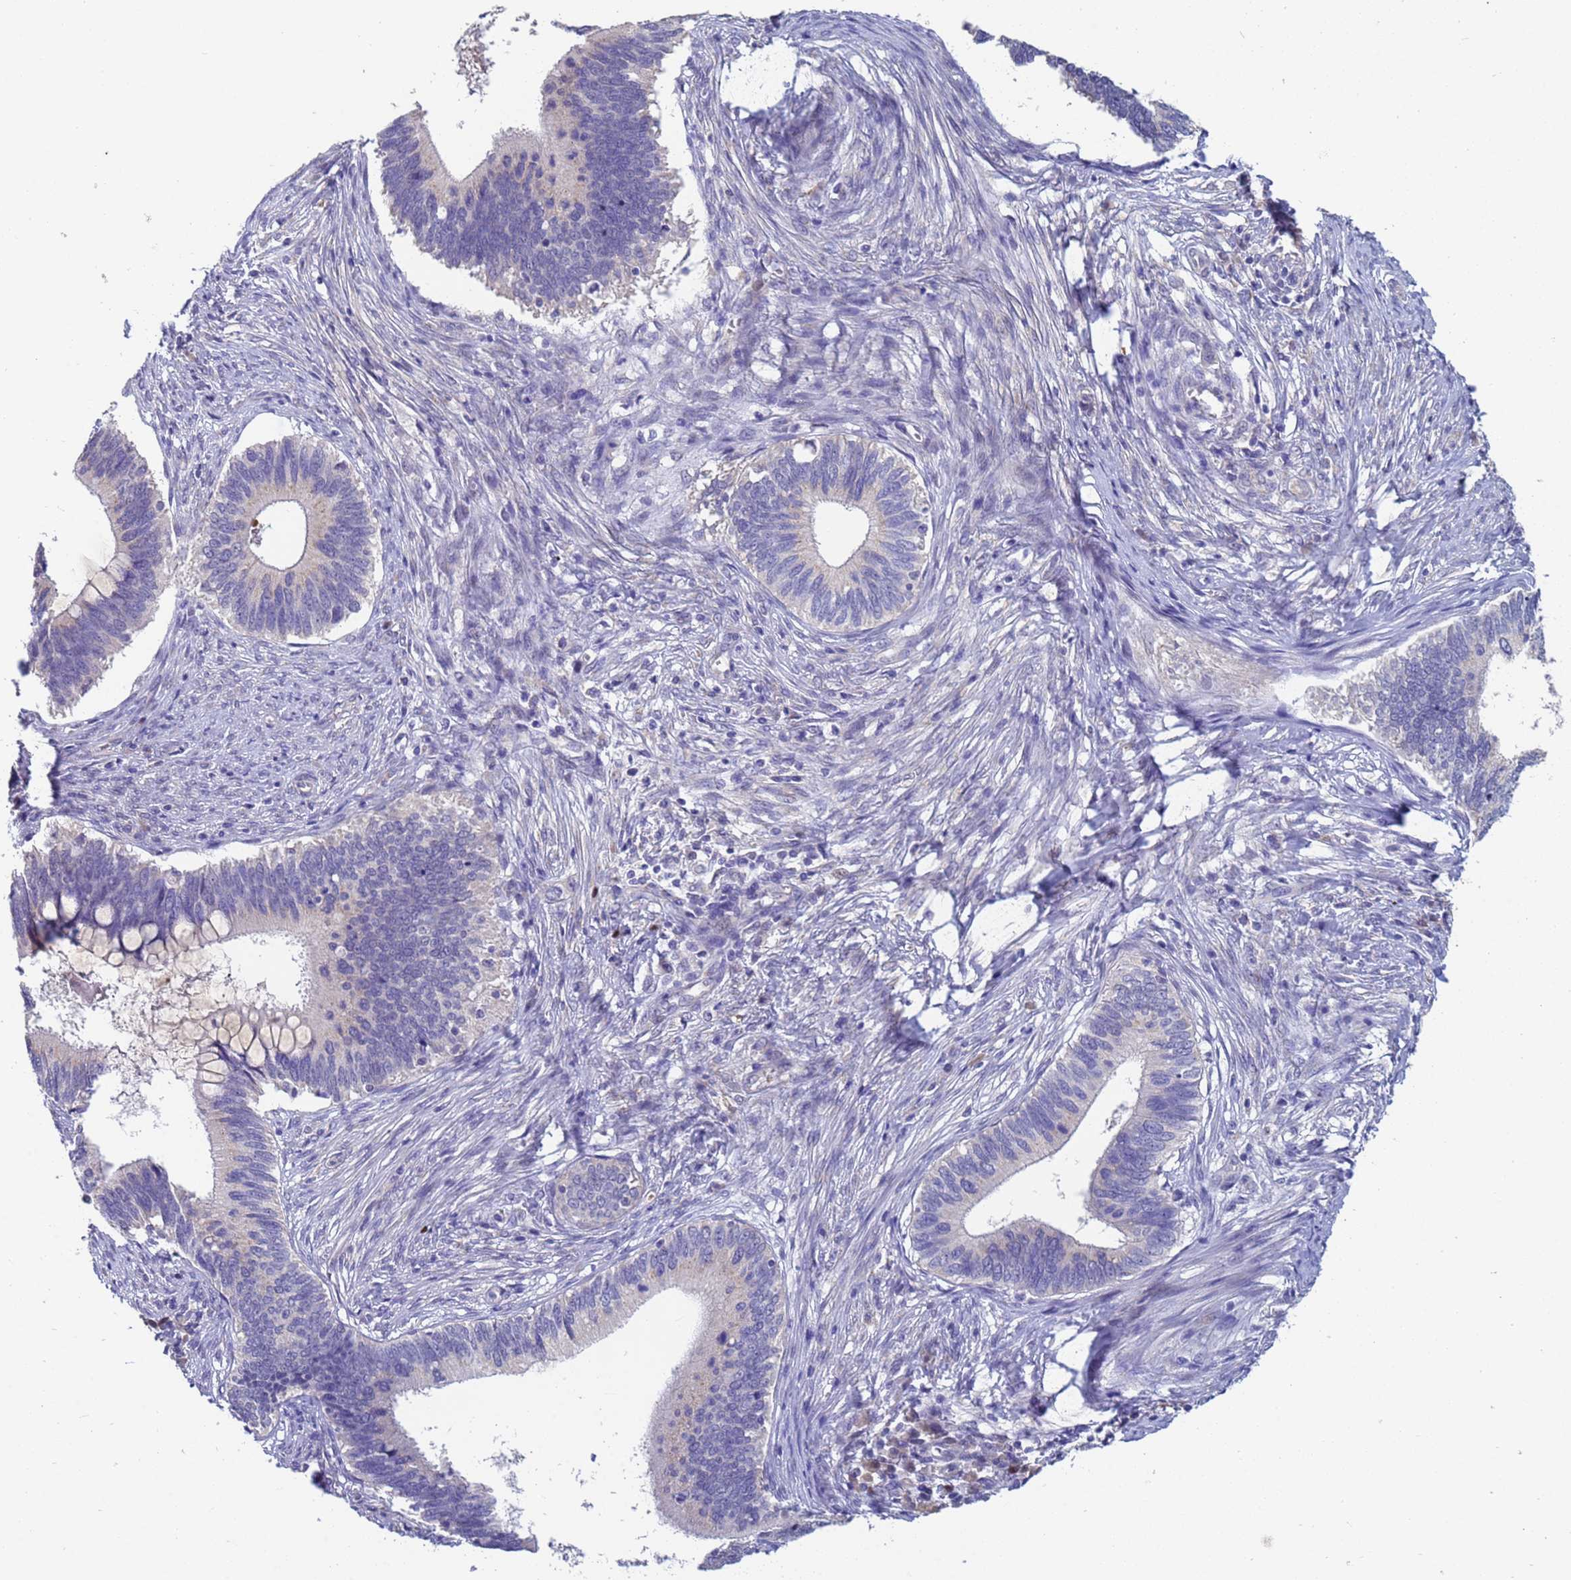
{"staining": {"intensity": "negative", "quantity": "none", "location": "none"}, "tissue": "cervical cancer", "cell_type": "Tumor cells", "image_type": "cancer", "snomed": [{"axis": "morphology", "description": "Adenocarcinoma, NOS"}, {"axis": "topography", "description": "Cervix"}], "caption": "This is a photomicrograph of IHC staining of cervical cancer (adenocarcinoma), which shows no staining in tumor cells.", "gene": "IHO1", "patient": {"sex": "female", "age": 42}}